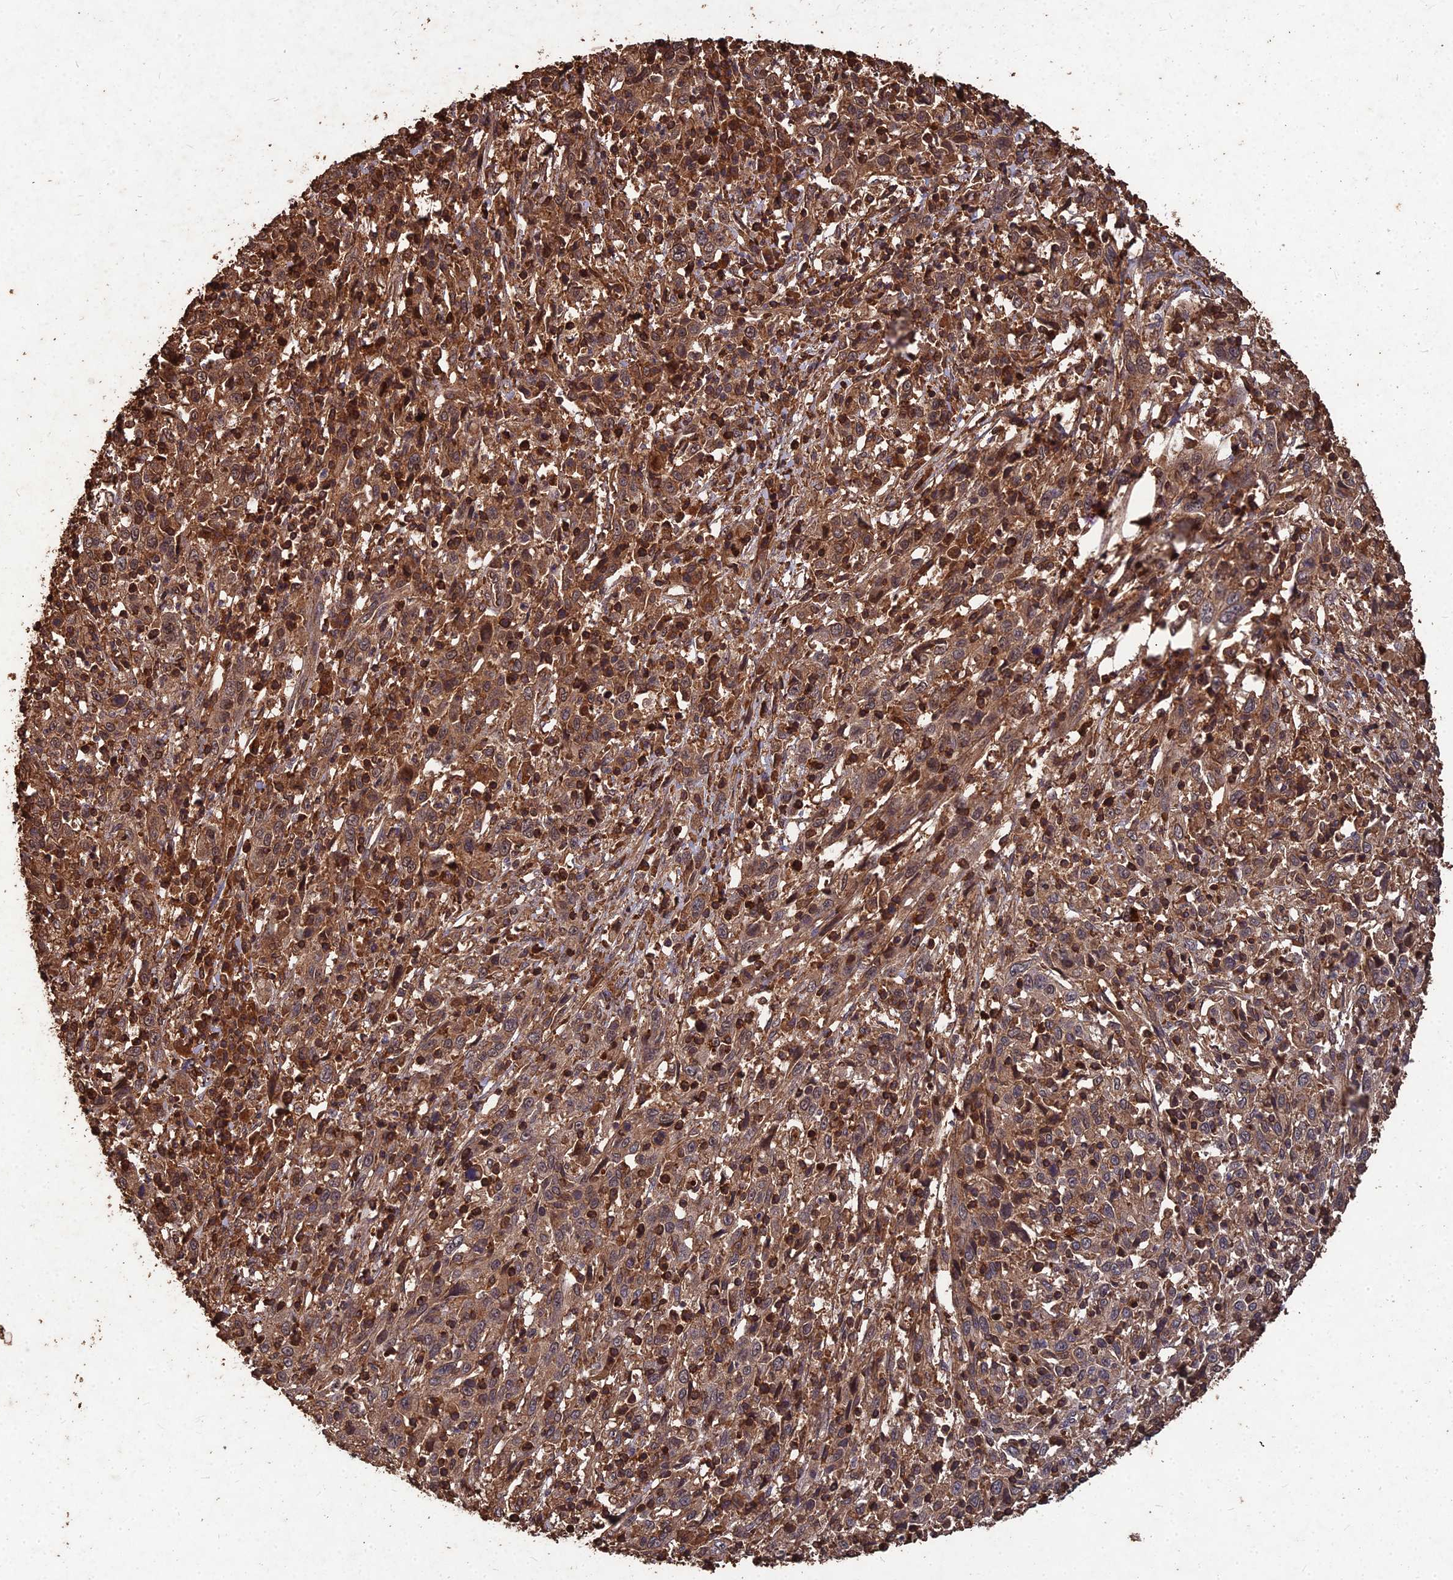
{"staining": {"intensity": "moderate", "quantity": ">75%", "location": "cytoplasmic/membranous,nuclear"}, "tissue": "cervical cancer", "cell_type": "Tumor cells", "image_type": "cancer", "snomed": [{"axis": "morphology", "description": "Squamous cell carcinoma, NOS"}, {"axis": "topography", "description": "Cervix"}], "caption": "Protein staining exhibits moderate cytoplasmic/membranous and nuclear expression in about >75% of tumor cells in cervical cancer (squamous cell carcinoma). (Brightfield microscopy of DAB IHC at high magnification).", "gene": "SYMPK", "patient": {"sex": "female", "age": 46}}